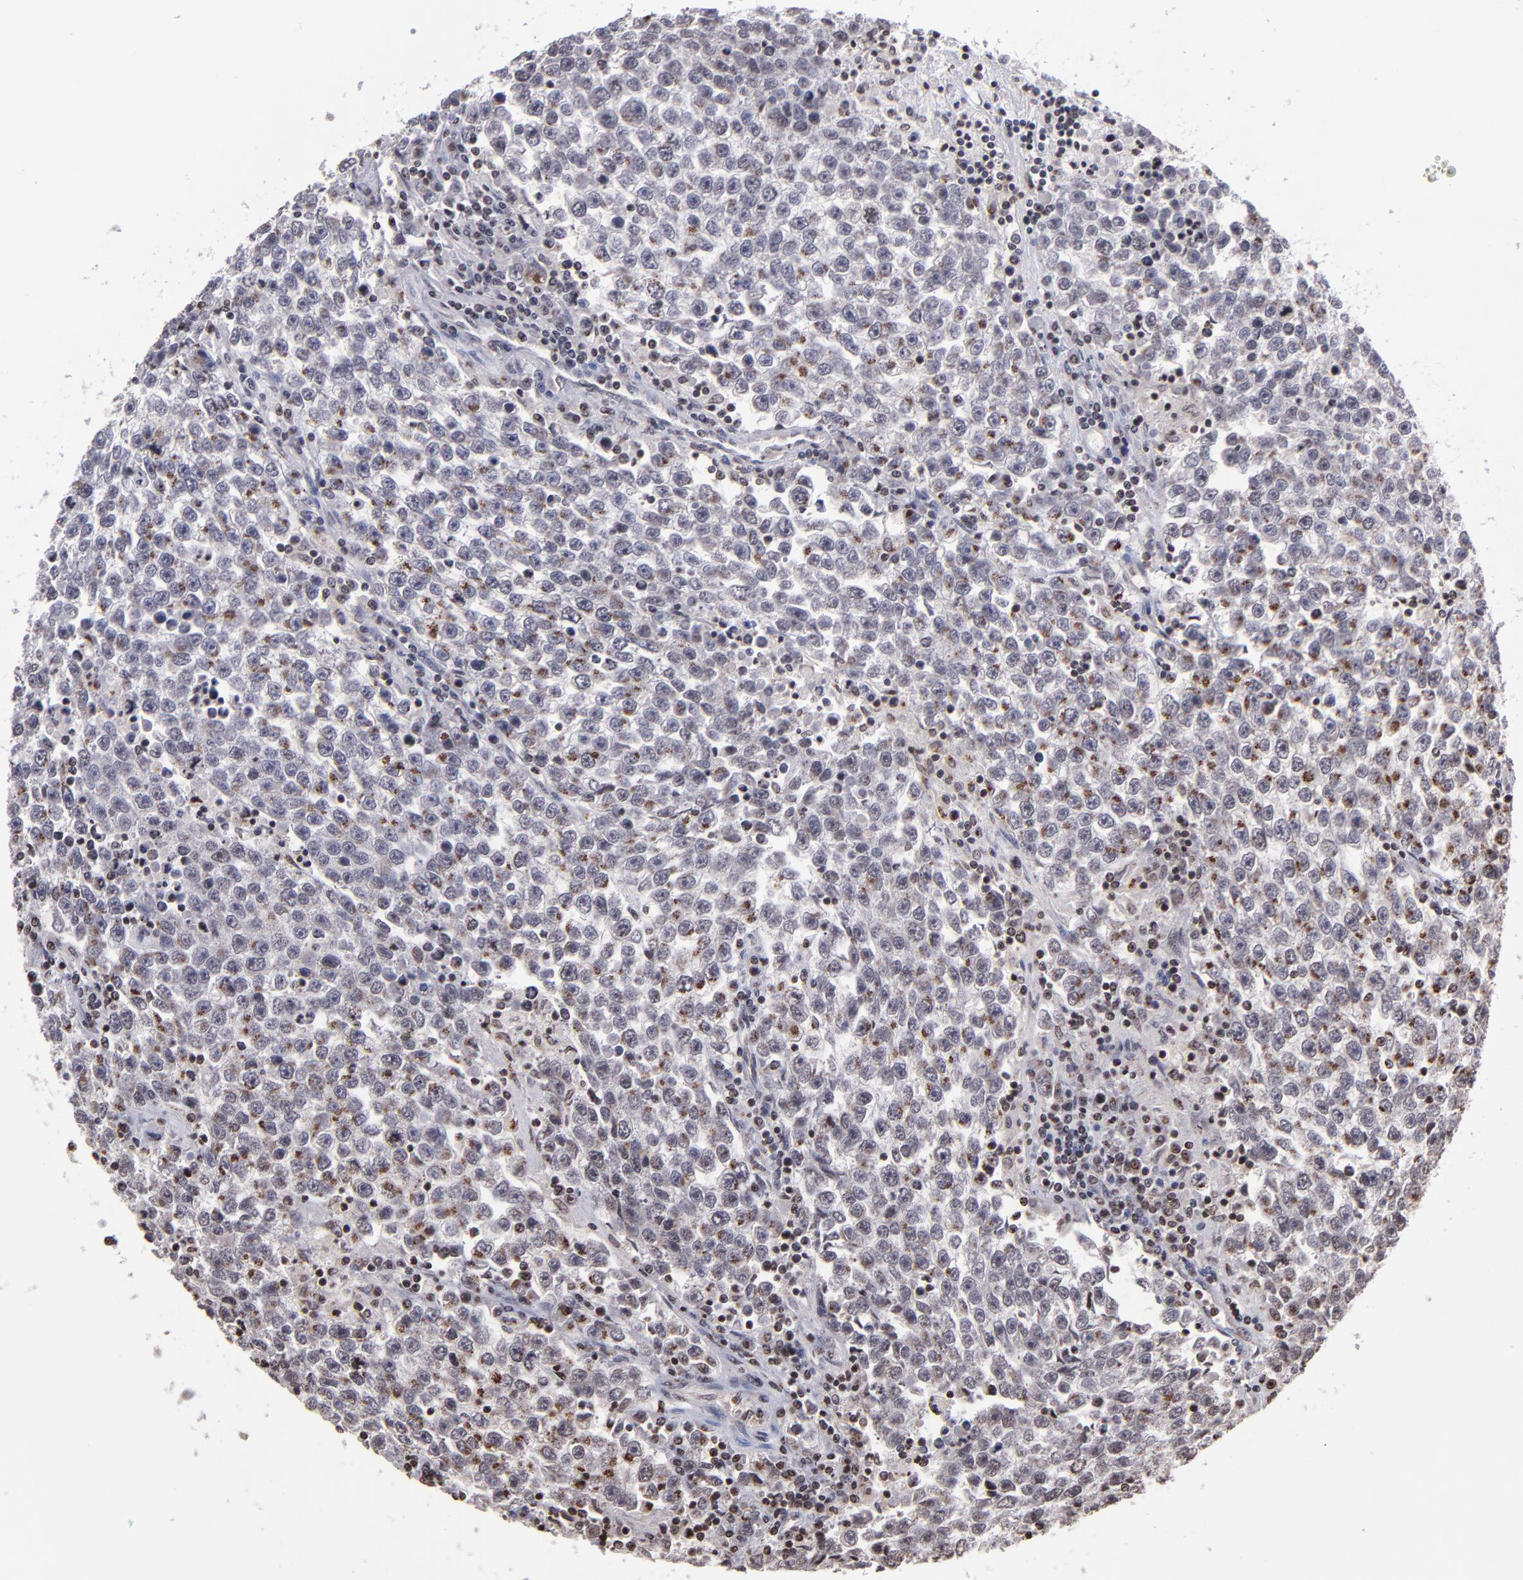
{"staining": {"intensity": "moderate", "quantity": ">75%", "location": "cytoplasmic/membranous,nuclear"}, "tissue": "testis cancer", "cell_type": "Tumor cells", "image_type": "cancer", "snomed": [{"axis": "morphology", "description": "Seminoma, NOS"}, {"axis": "topography", "description": "Testis"}], "caption": "Testis cancer (seminoma) tissue shows moderate cytoplasmic/membranous and nuclear expression in about >75% of tumor cells (Brightfield microscopy of DAB IHC at high magnification).", "gene": "CSDC2", "patient": {"sex": "male", "age": 36}}